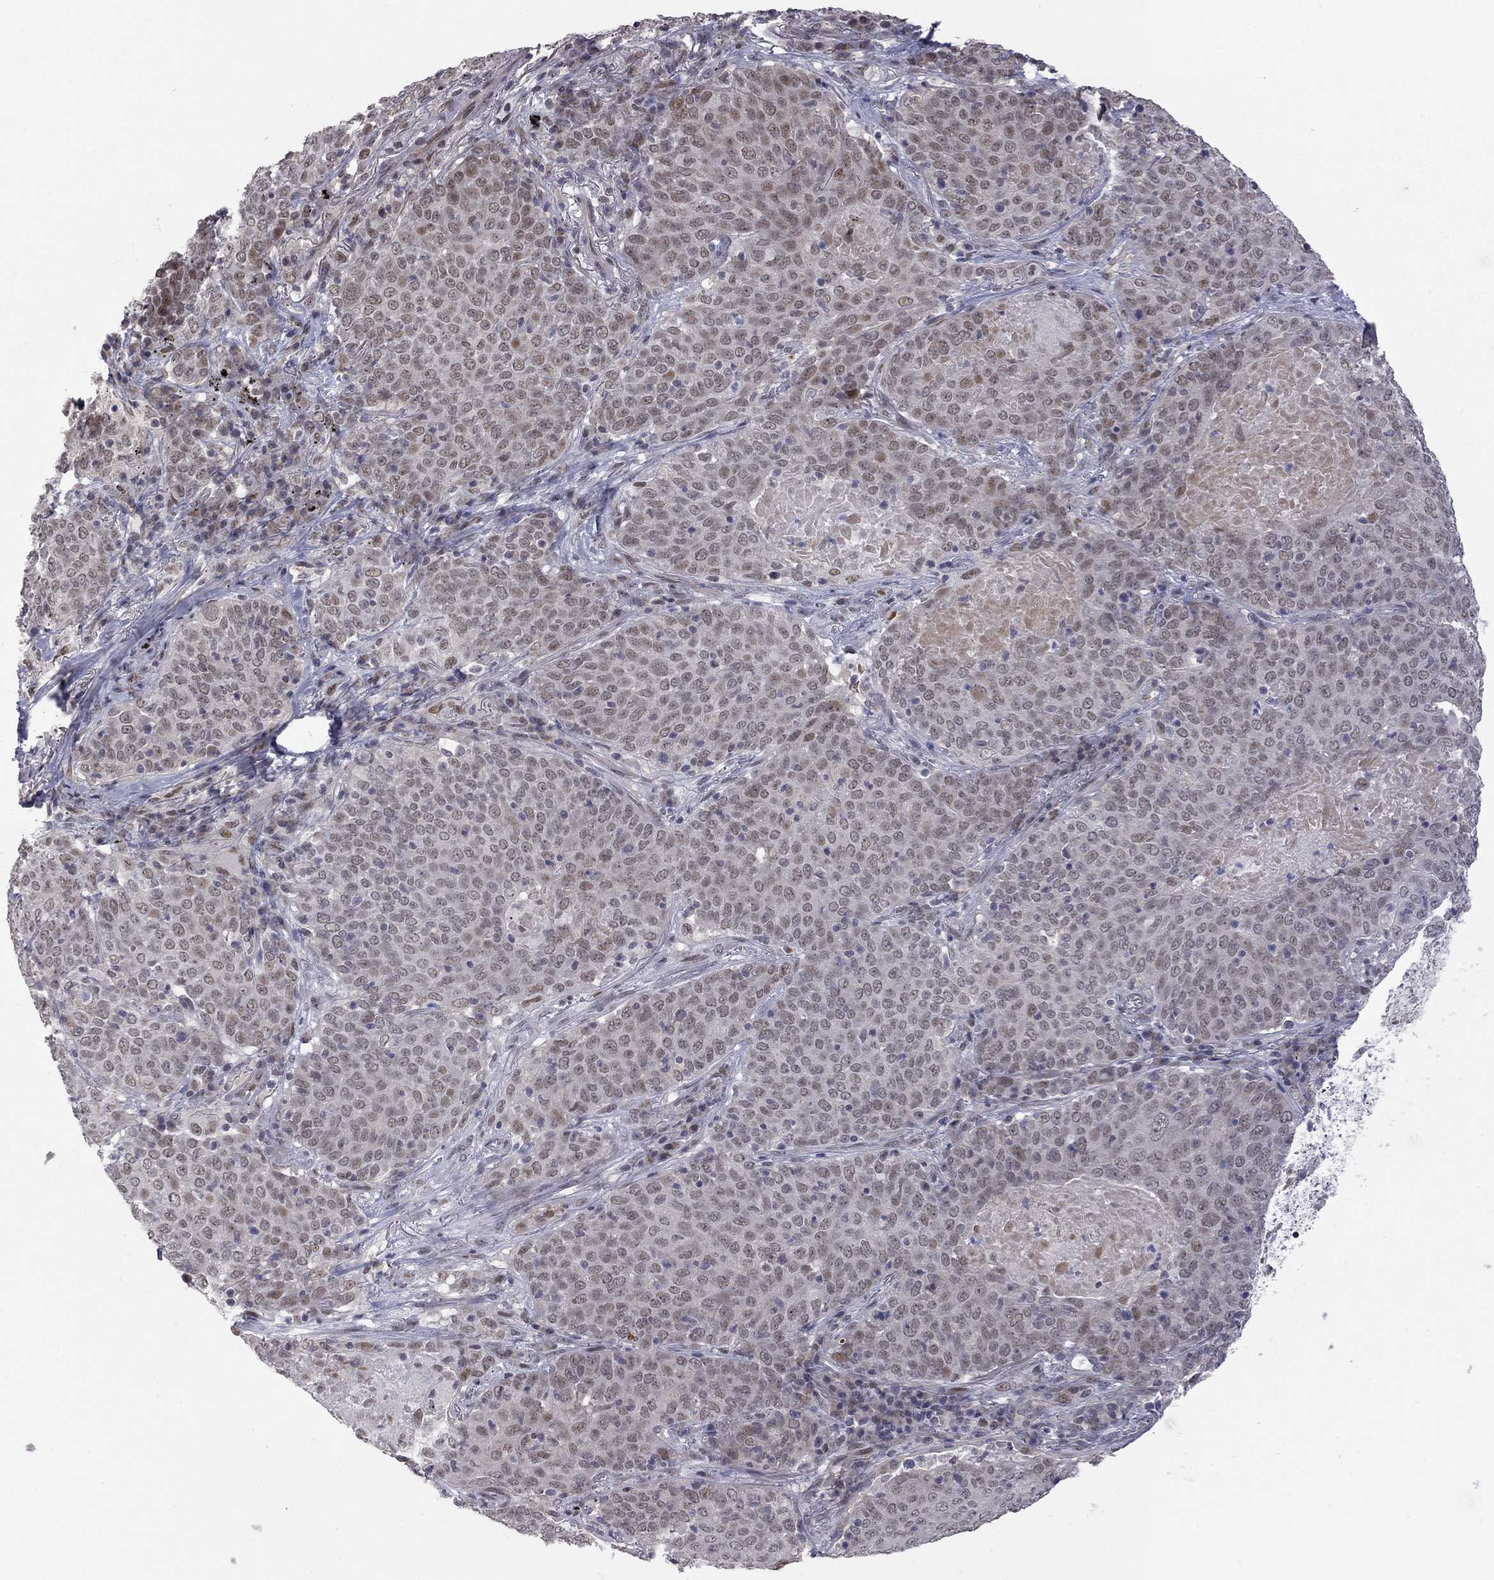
{"staining": {"intensity": "weak", "quantity": "<25%", "location": "nuclear"}, "tissue": "lung cancer", "cell_type": "Tumor cells", "image_type": "cancer", "snomed": [{"axis": "morphology", "description": "Squamous cell carcinoma, NOS"}, {"axis": "topography", "description": "Lung"}], "caption": "Immunohistochemistry (IHC) photomicrograph of lung cancer (squamous cell carcinoma) stained for a protein (brown), which shows no positivity in tumor cells. (DAB immunohistochemistry (IHC), high magnification).", "gene": "MC3R", "patient": {"sex": "male", "age": 82}}